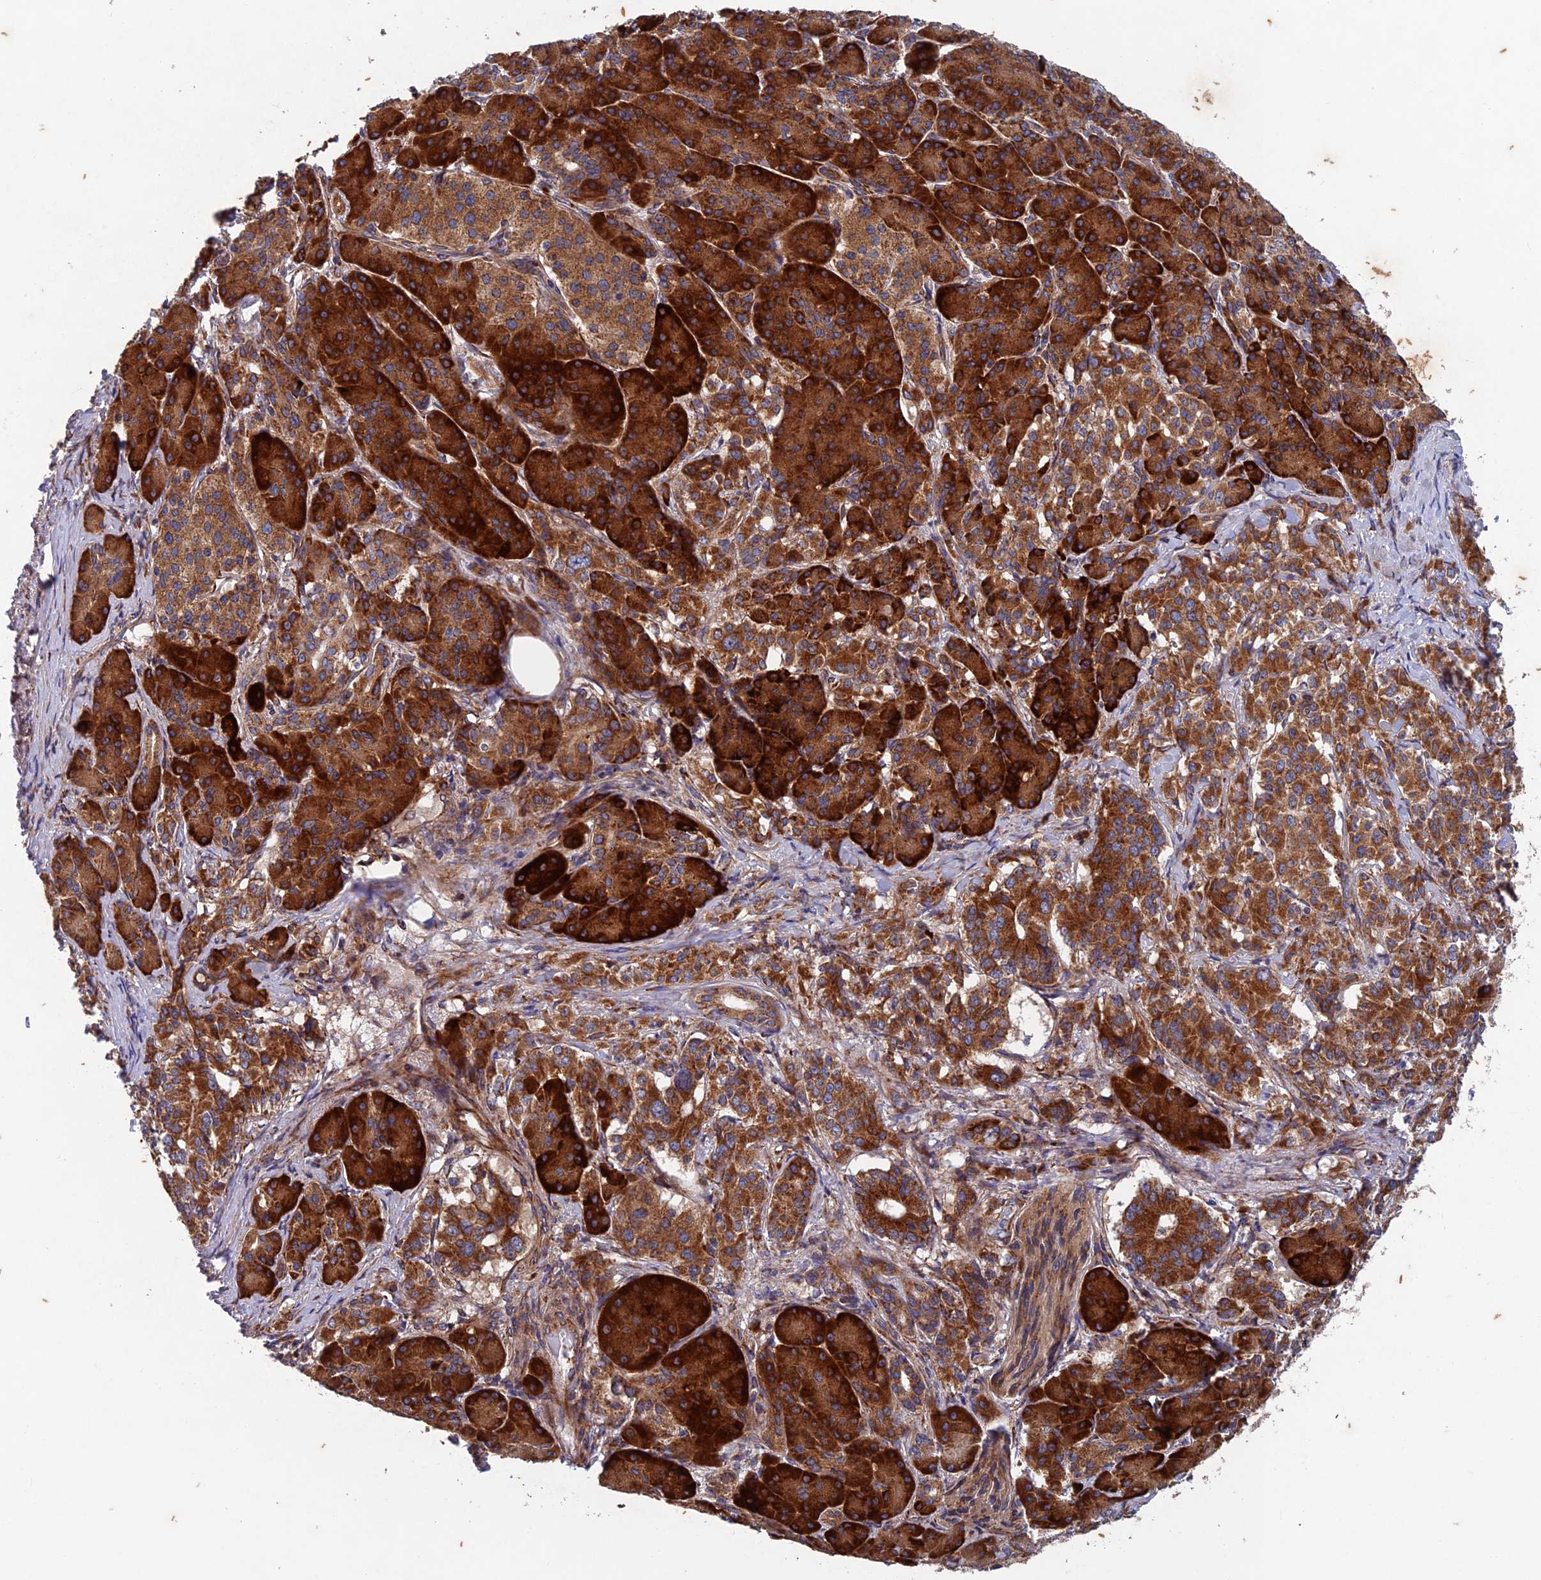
{"staining": {"intensity": "strong", "quantity": ">75%", "location": "cytoplasmic/membranous"}, "tissue": "pancreatic cancer", "cell_type": "Tumor cells", "image_type": "cancer", "snomed": [{"axis": "morphology", "description": "Adenocarcinoma, NOS"}, {"axis": "topography", "description": "Pancreas"}], "caption": "Protein expression analysis of human adenocarcinoma (pancreatic) reveals strong cytoplasmic/membranous positivity in about >75% of tumor cells.", "gene": "AP4S1", "patient": {"sex": "female", "age": 74}}